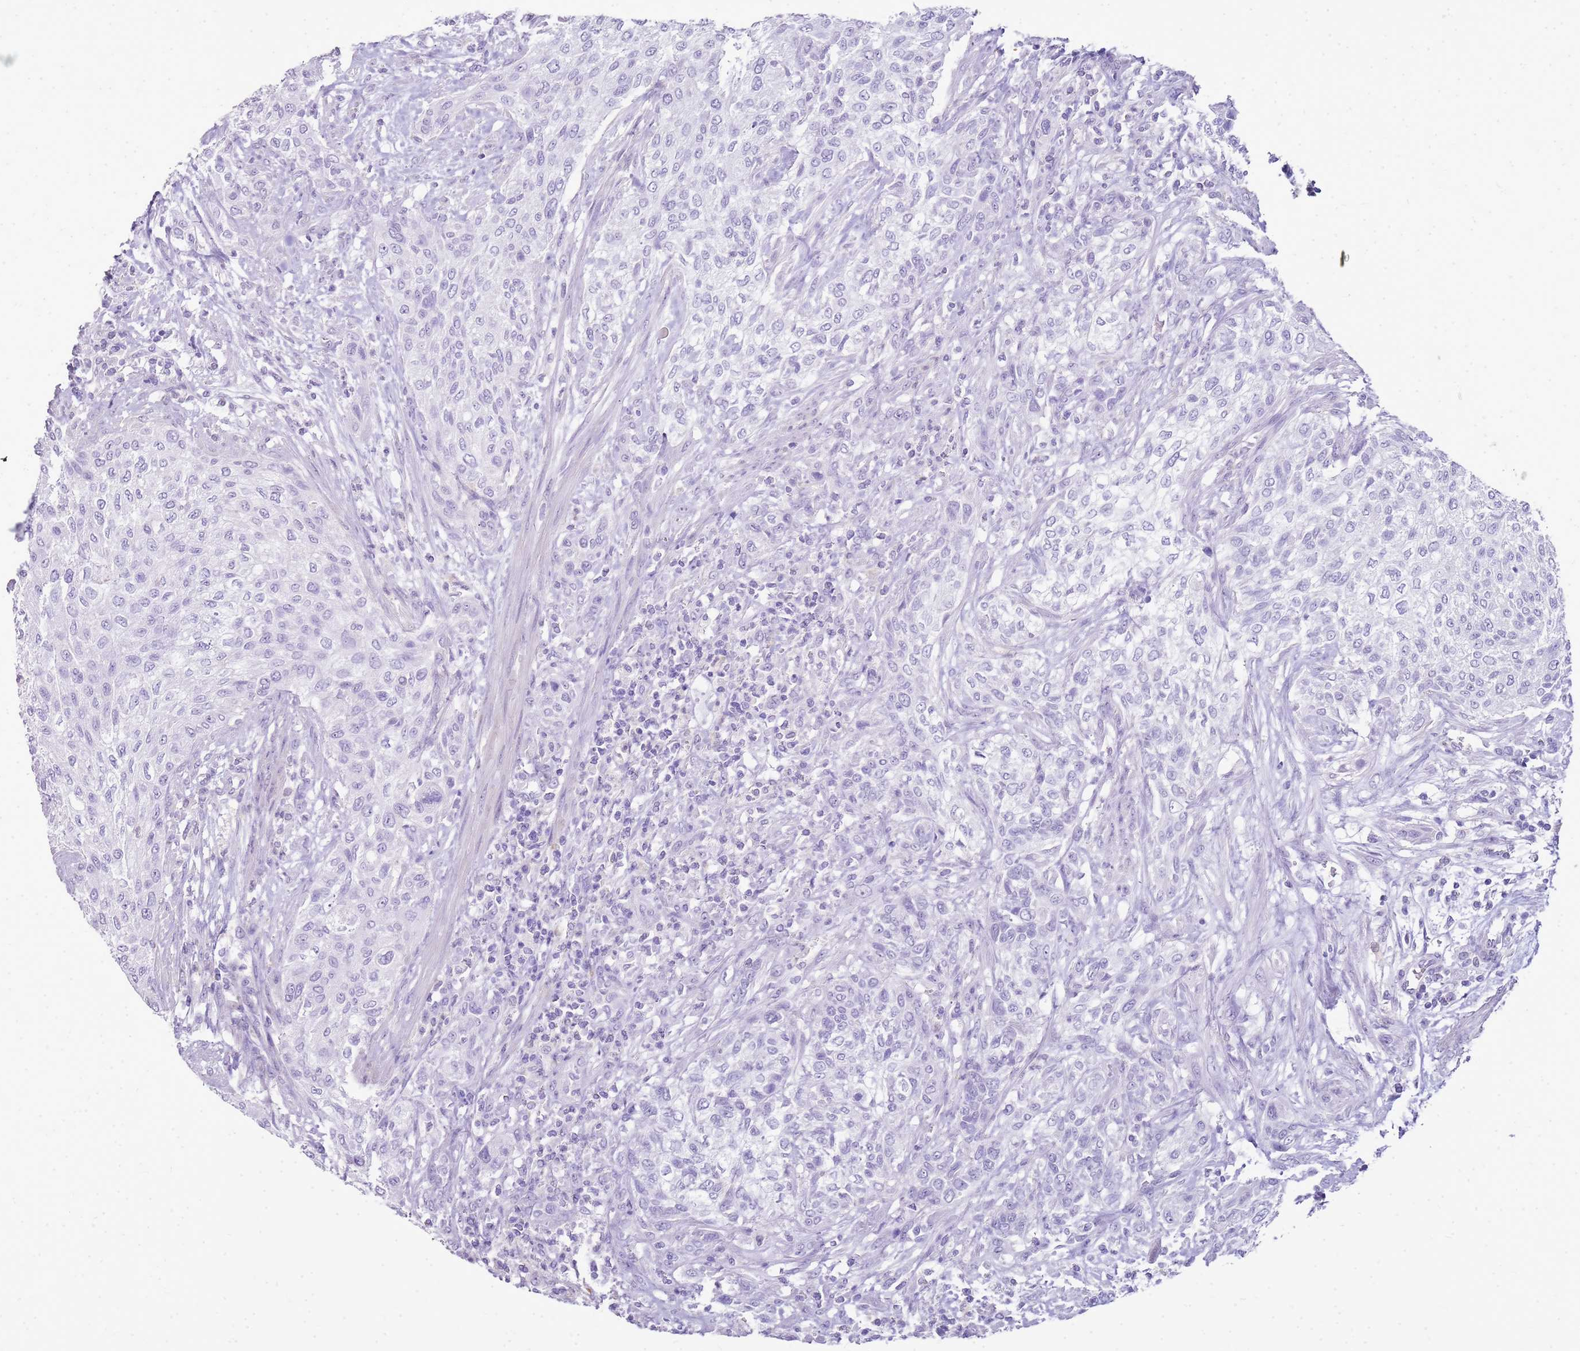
{"staining": {"intensity": "negative", "quantity": "none", "location": "none"}, "tissue": "urothelial cancer", "cell_type": "Tumor cells", "image_type": "cancer", "snomed": [{"axis": "morphology", "description": "Normal tissue, NOS"}, {"axis": "morphology", "description": "Urothelial carcinoma, NOS"}, {"axis": "topography", "description": "Urinary bladder"}, {"axis": "topography", "description": "Peripheral nerve tissue"}], "caption": "Immunohistochemistry (IHC) histopathology image of transitional cell carcinoma stained for a protein (brown), which shows no positivity in tumor cells.", "gene": "SULT1E1", "patient": {"sex": "male", "age": 35}}